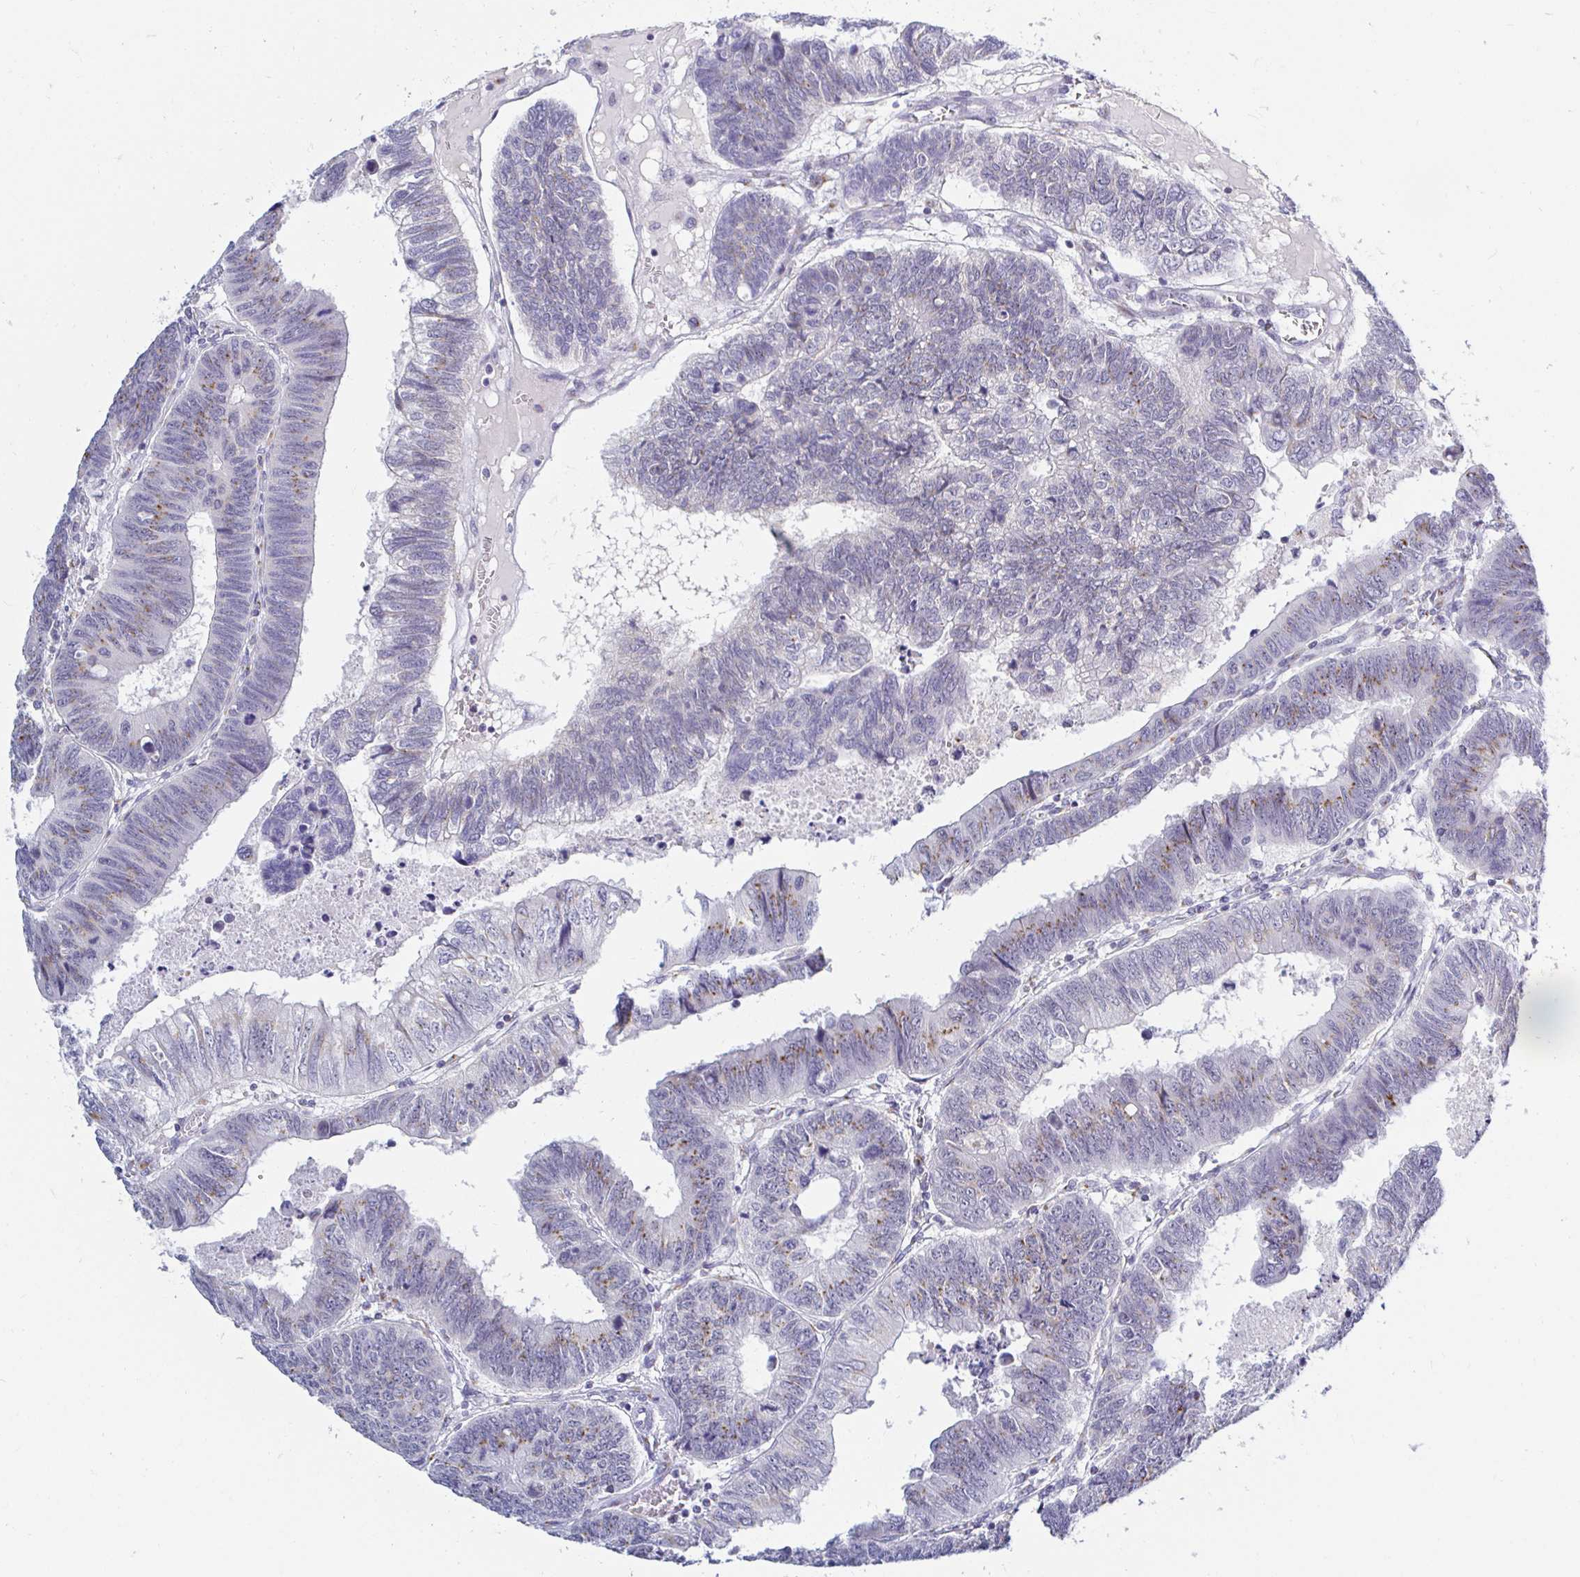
{"staining": {"intensity": "moderate", "quantity": "25%-75%", "location": "cytoplasmic/membranous"}, "tissue": "colorectal cancer", "cell_type": "Tumor cells", "image_type": "cancer", "snomed": [{"axis": "morphology", "description": "Adenocarcinoma, NOS"}, {"axis": "topography", "description": "Colon"}], "caption": "IHC staining of adenocarcinoma (colorectal), which demonstrates medium levels of moderate cytoplasmic/membranous positivity in about 25%-75% of tumor cells indicating moderate cytoplasmic/membranous protein positivity. The staining was performed using DAB (3,3'-diaminobenzidine) (brown) for protein detection and nuclei were counterstained in hematoxylin (blue).", "gene": "OR51D1", "patient": {"sex": "male", "age": 62}}